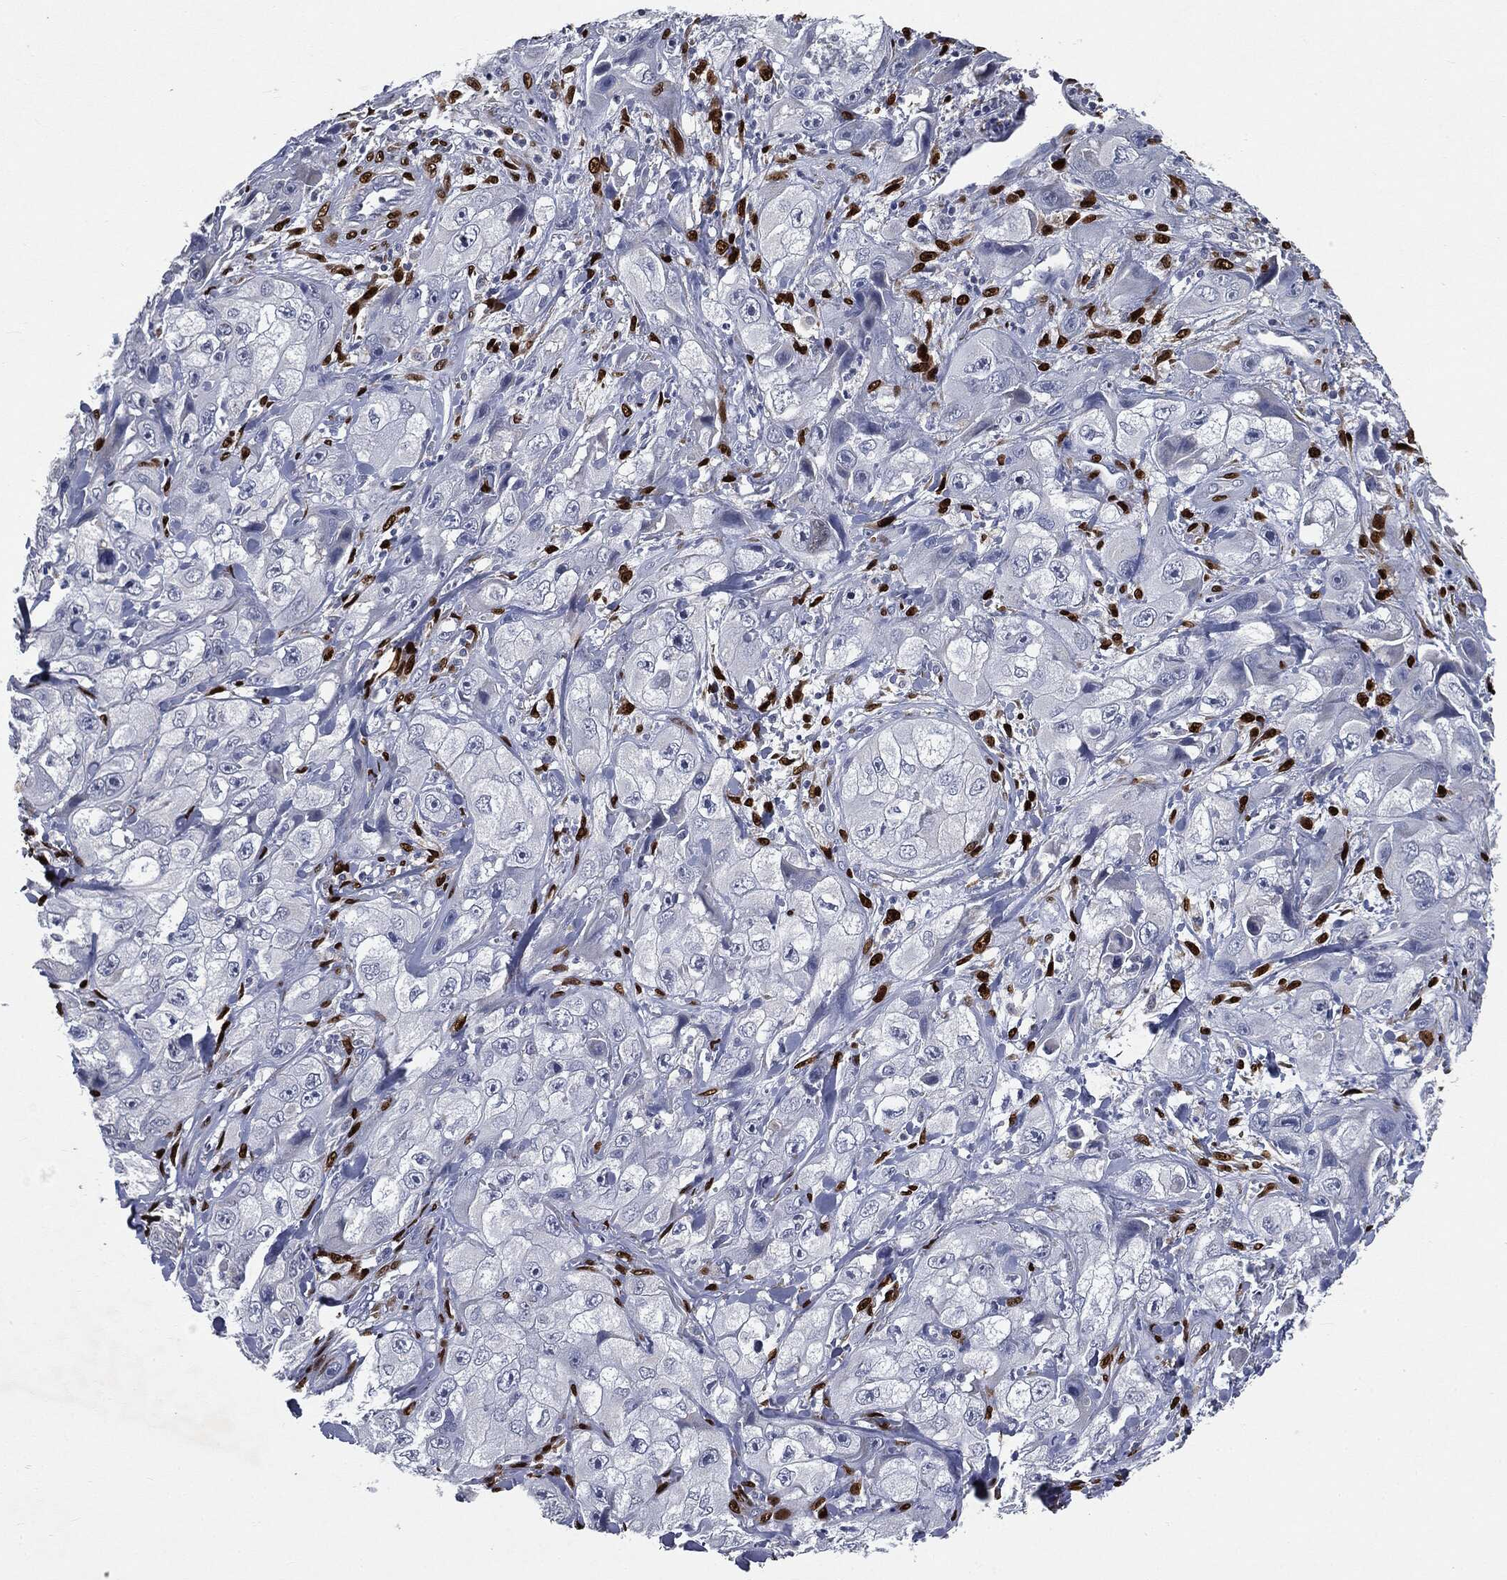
{"staining": {"intensity": "negative", "quantity": "none", "location": "none"}, "tissue": "skin cancer", "cell_type": "Tumor cells", "image_type": "cancer", "snomed": [{"axis": "morphology", "description": "Squamous cell carcinoma, NOS"}, {"axis": "topography", "description": "Skin"}, {"axis": "topography", "description": "Subcutis"}], "caption": "Micrograph shows no protein staining in tumor cells of squamous cell carcinoma (skin) tissue.", "gene": "CASD1", "patient": {"sex": "male", "age": 73}}